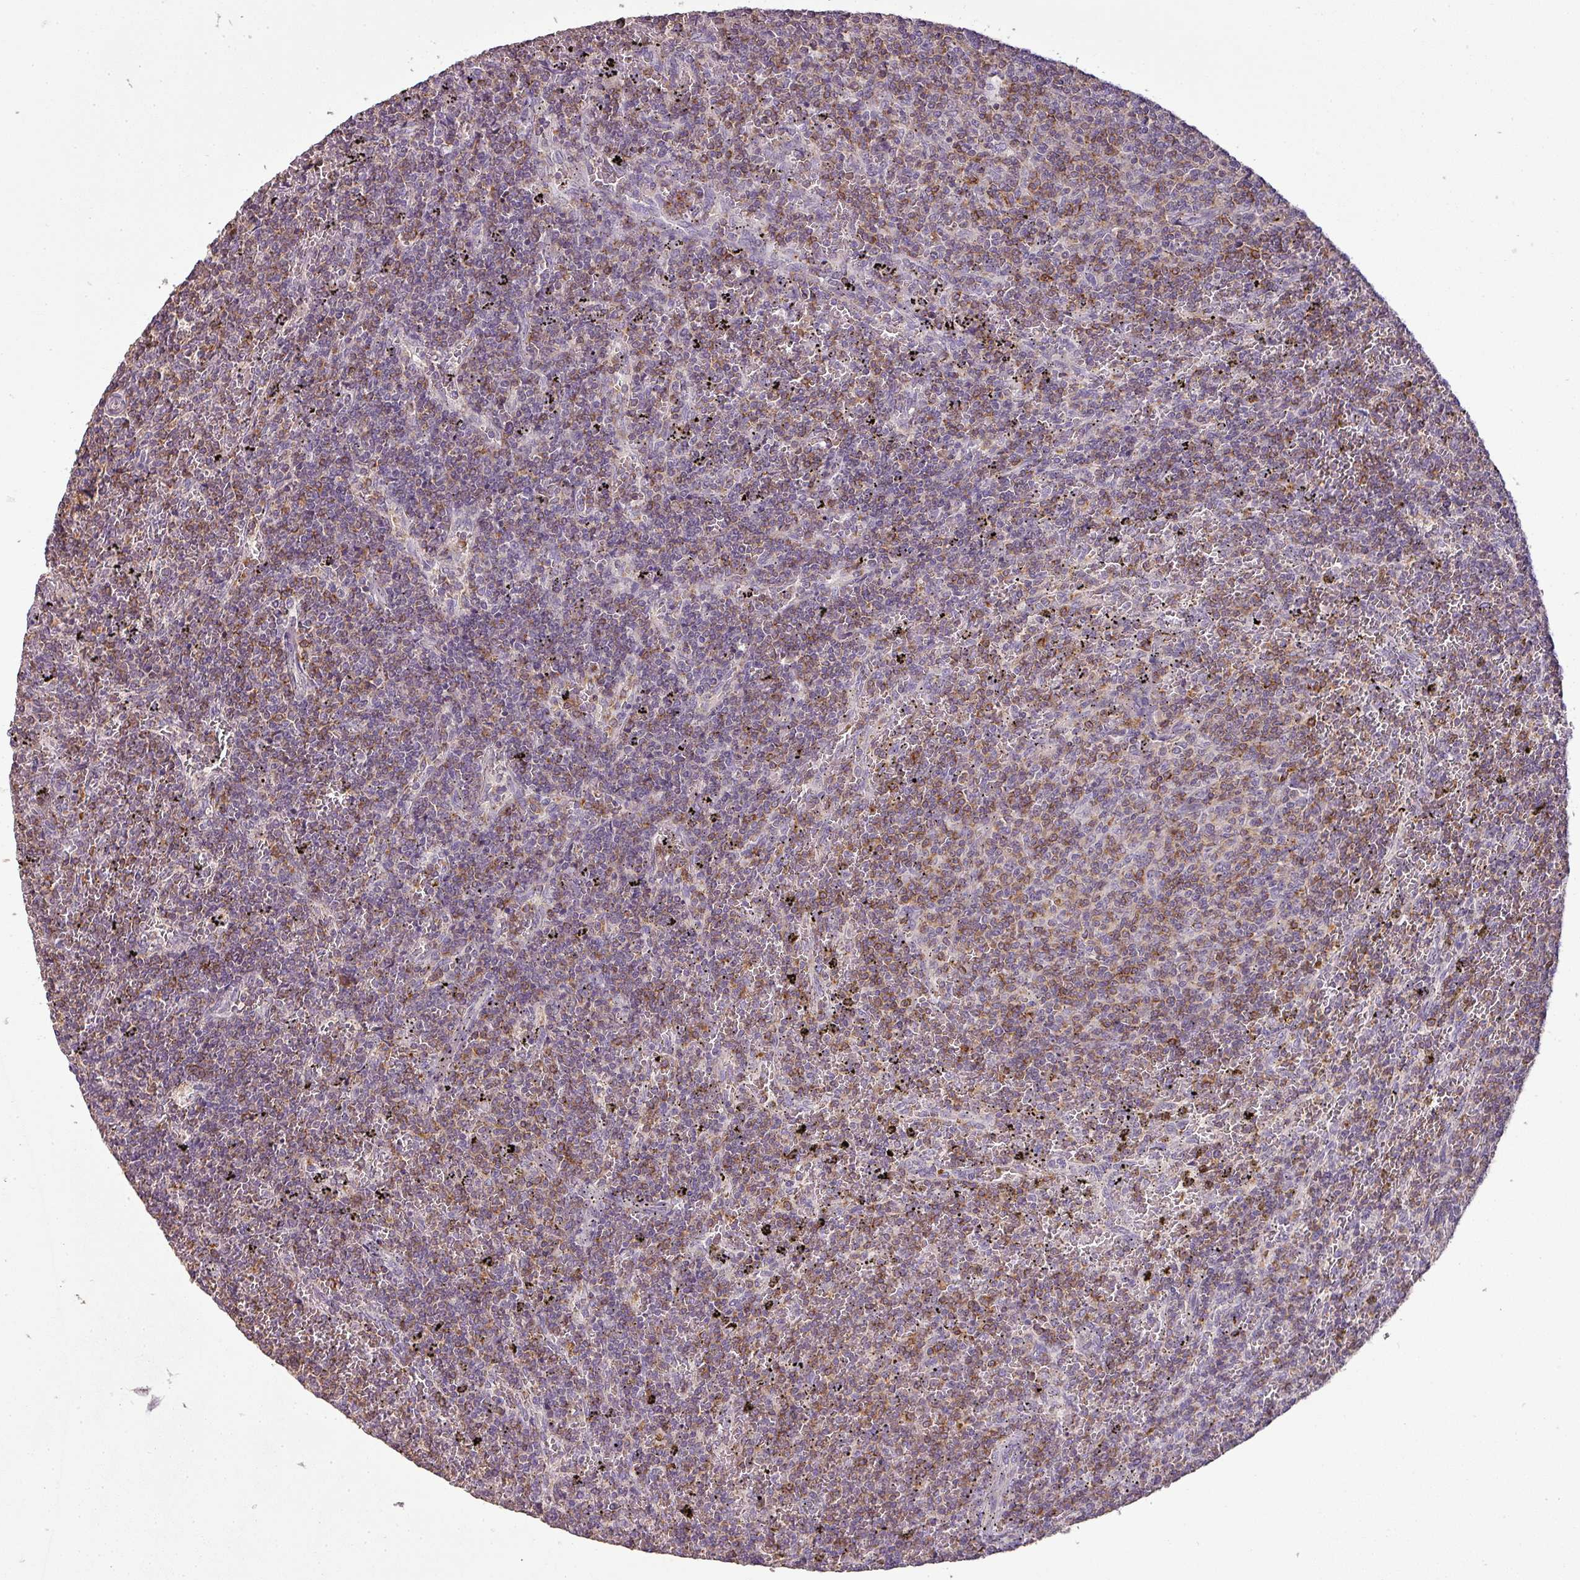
{"staining": {"intensity": "weak", "quantity": "25%-75%", "location": "cytoplasmic/membranous"}, "tissue": "lymphoma", "cell_type": "Tumor cells", "image_type": "cancer", "snomed": [{"axis": "morphology", "description": "Malignant lymphoma, non-Hodgkin's type, Low grade"}, {"axis": "topography", "description": "Spleen"}], "caption": "Low-grade malignant lymphoma, non-Hodgkin's type tissue displays weak cytoplasmic/membranous expression in approximately 25%-75% of tumor cells The staining is performed using DAB (3,3'-diaminobenzidine) brown chromogen to label protein expression. The nuclei are counter-stained blue using hematoxylin.", "gene": "LY9", "patient": {"sex": "female", "age": 50}}